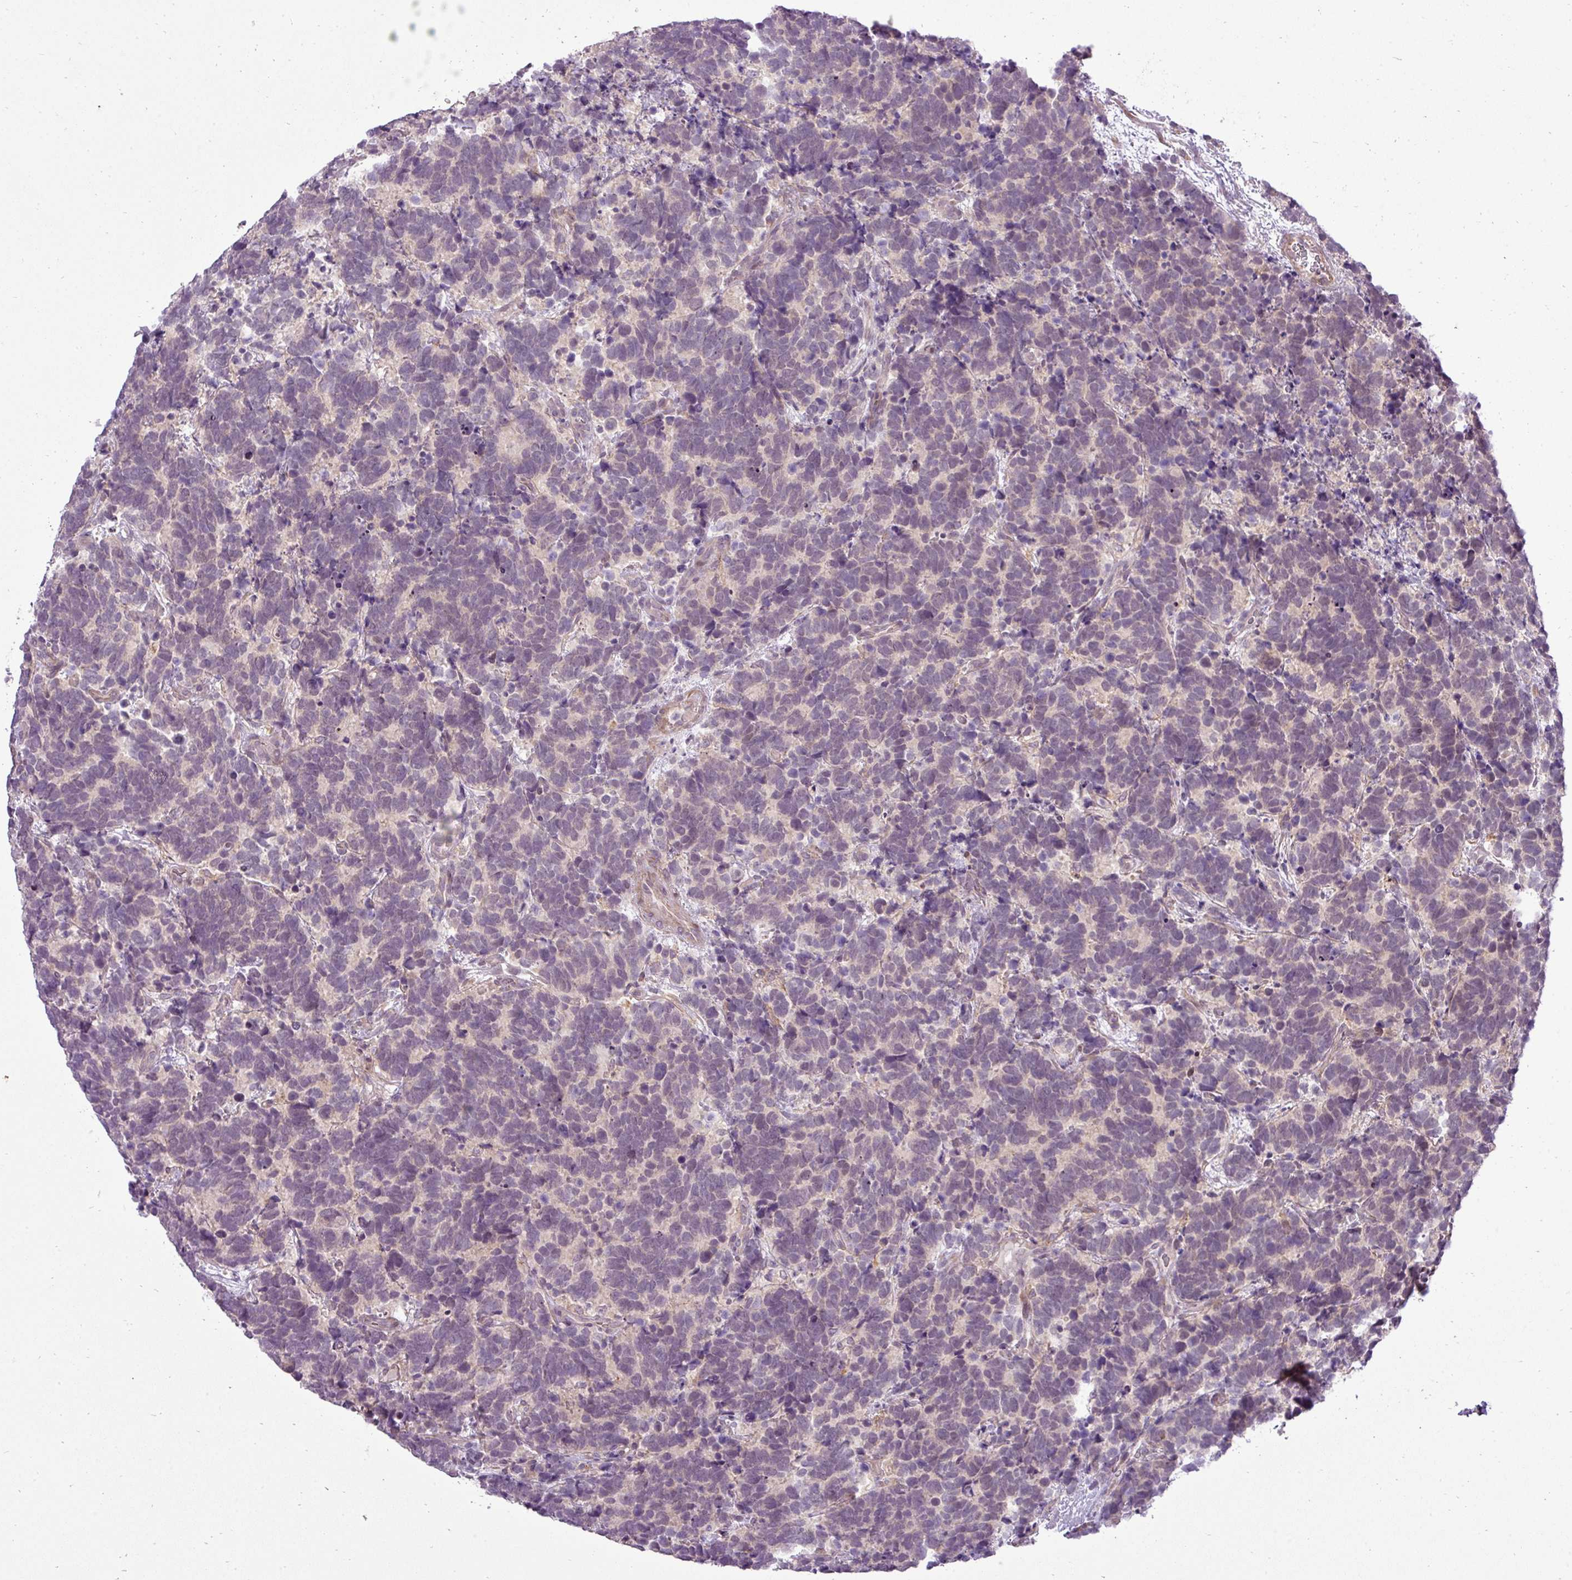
{"staining": {"intensity": "negative", "quantity": "none", "location": "none"}, "tissue": "carcinoid", "cell_type": "Tumor cells", "image_type": "cancer", "snomed": [{"axis": "morphology", "description": "Carcinoma, NOS"}, {"axis": "morphology", "description": "Carcinoid, malignant, NOS"}, {"axis": "topography", "description": "Urinary bladder"}], "caption": "Immunohistochemical staining of carcinoma reveals no significant expression in tumor cells.", "gene": "PDRG1", "patient": {"sex": "male", "age": 57}}